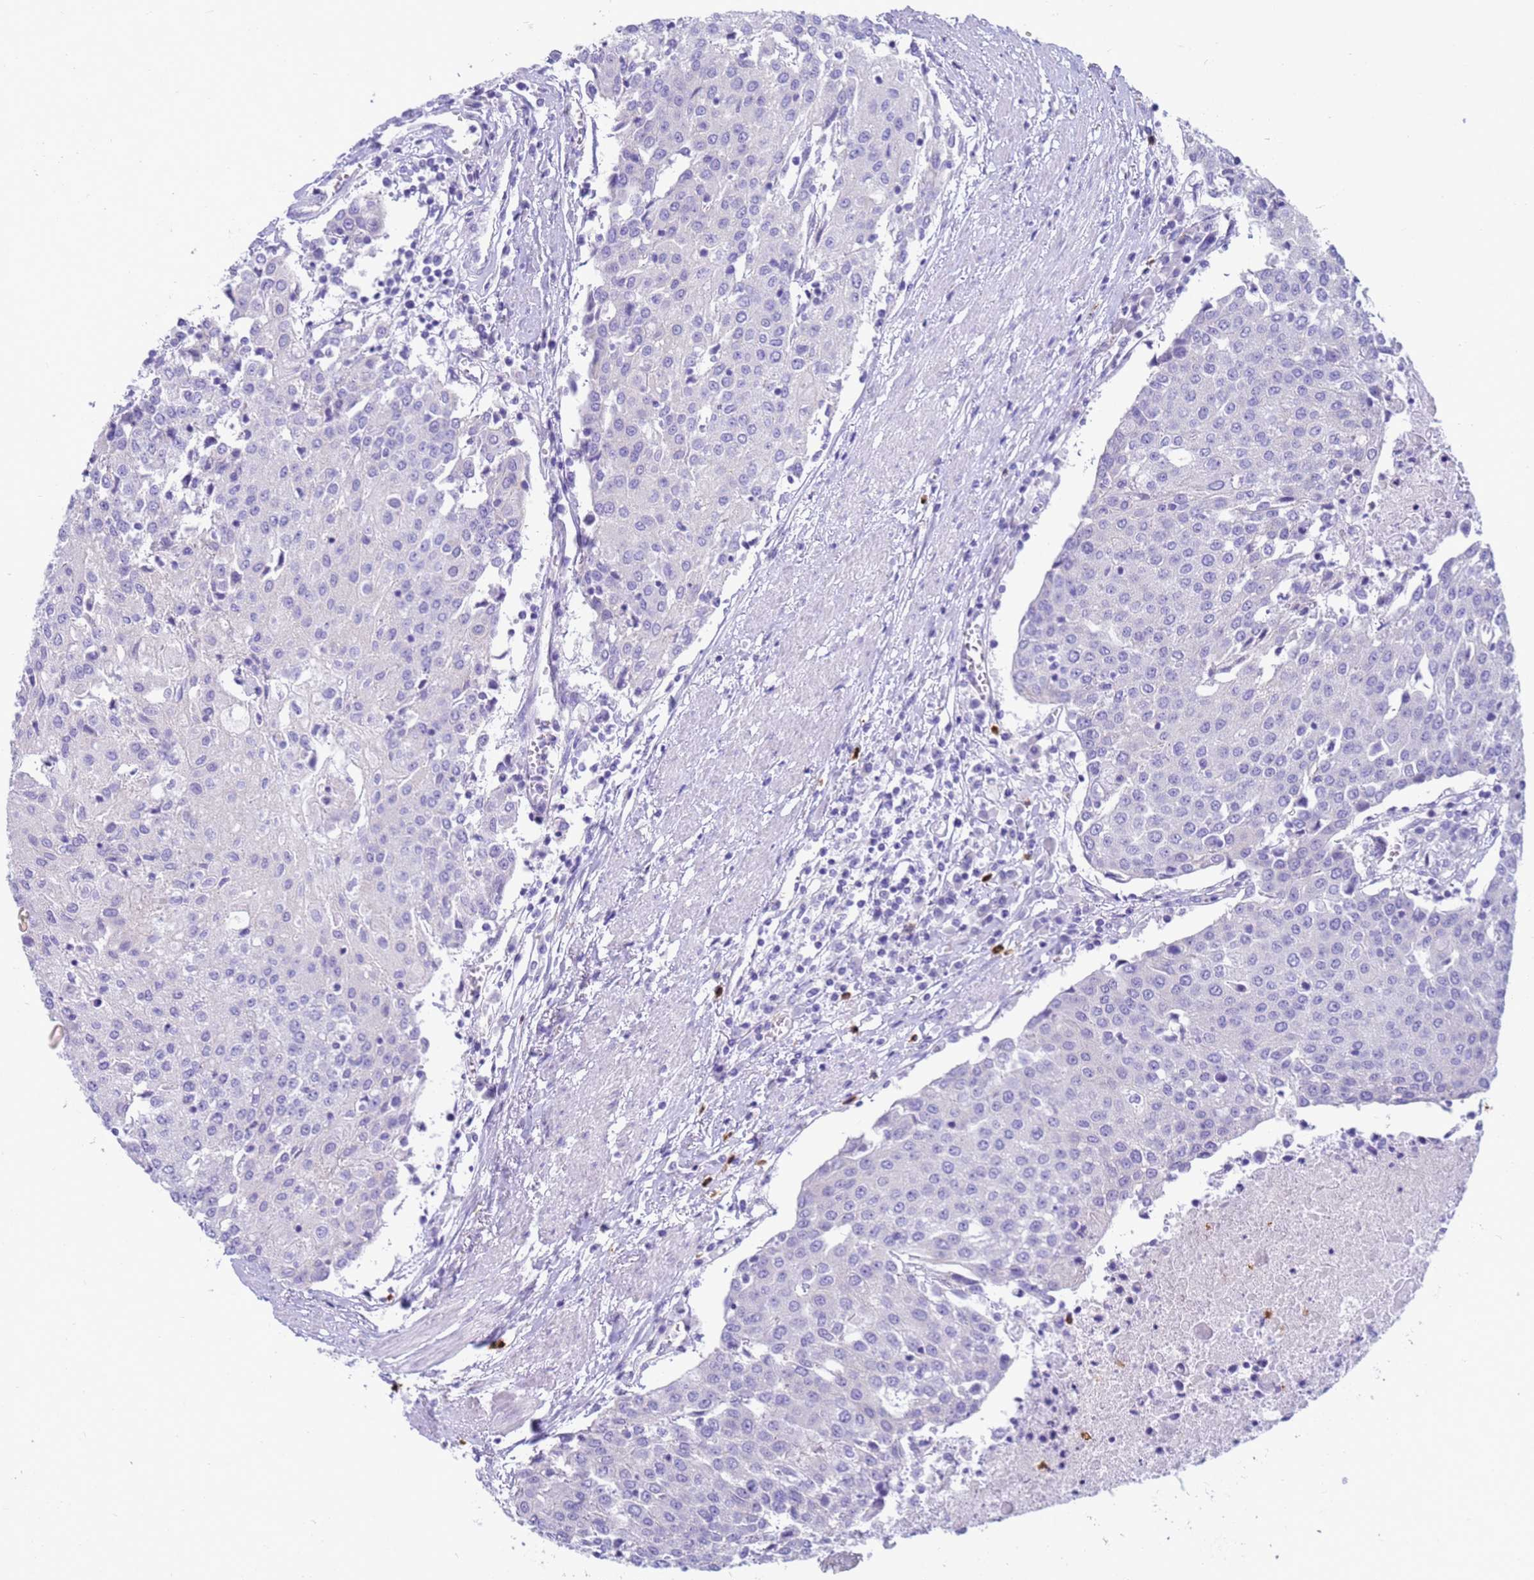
{"staining": {"intensity": "negative", "quantity": "none", "location": "none"}, "tissue": "urothelial cancer", "cell_type": "Tumor cells", "image_type": "cancer", "snomed": [{"axis": "morphology", "description": "Urothelial carcinoma, High grade"}, {"axis": "topography", "description": "Urinary bladder"}], "caption": "IHC of urothelial cancer reveals no positivity in tumor cells.", "gene": "RNASE2", "patient": {"sex": "female", "age": 85}}